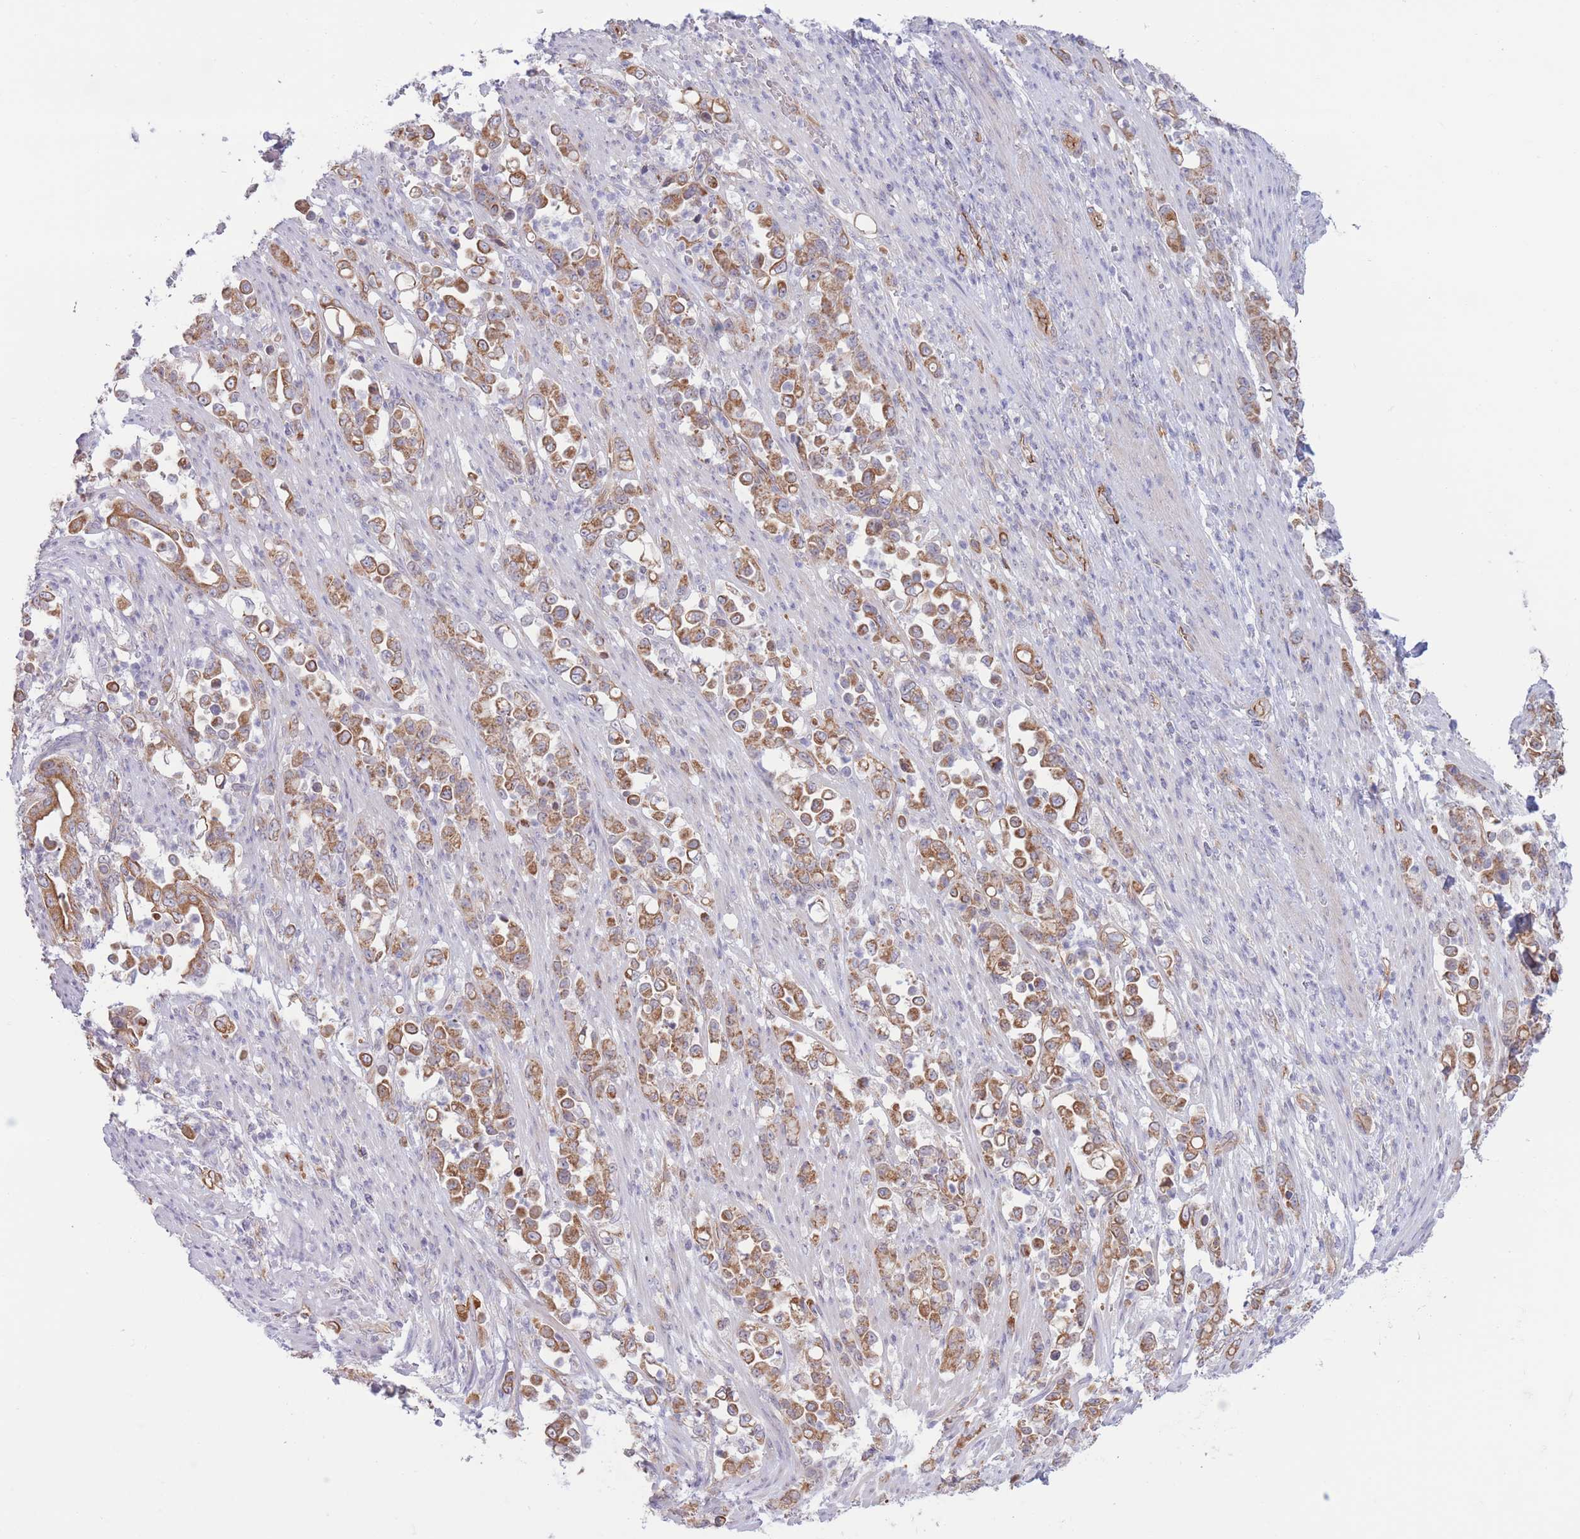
{"staining": {"intensity": "moderate", "quantity": ">75%", "location": "cytoplasmic/membranous"}, "tissue": "stomach cancer", "cell_type": "Tumor cells", "image_type": "cancer", "snomed": [{"axis": "morphology", "description": "Normal tissue, NOS"}, {"axis": "morphology", "description": "Adenocarcinoma, NOS"}, {"axis": "topography", "description": "Stomach"}], "caption": "Brown immunohistochemical staining in stomach adenocarcinoma displays moderate cytoplasmic/membranous staining in approximately >75% of tumor cells.", "gene": "MRPS31", "patient": {"sex": "female", "age": 79}}